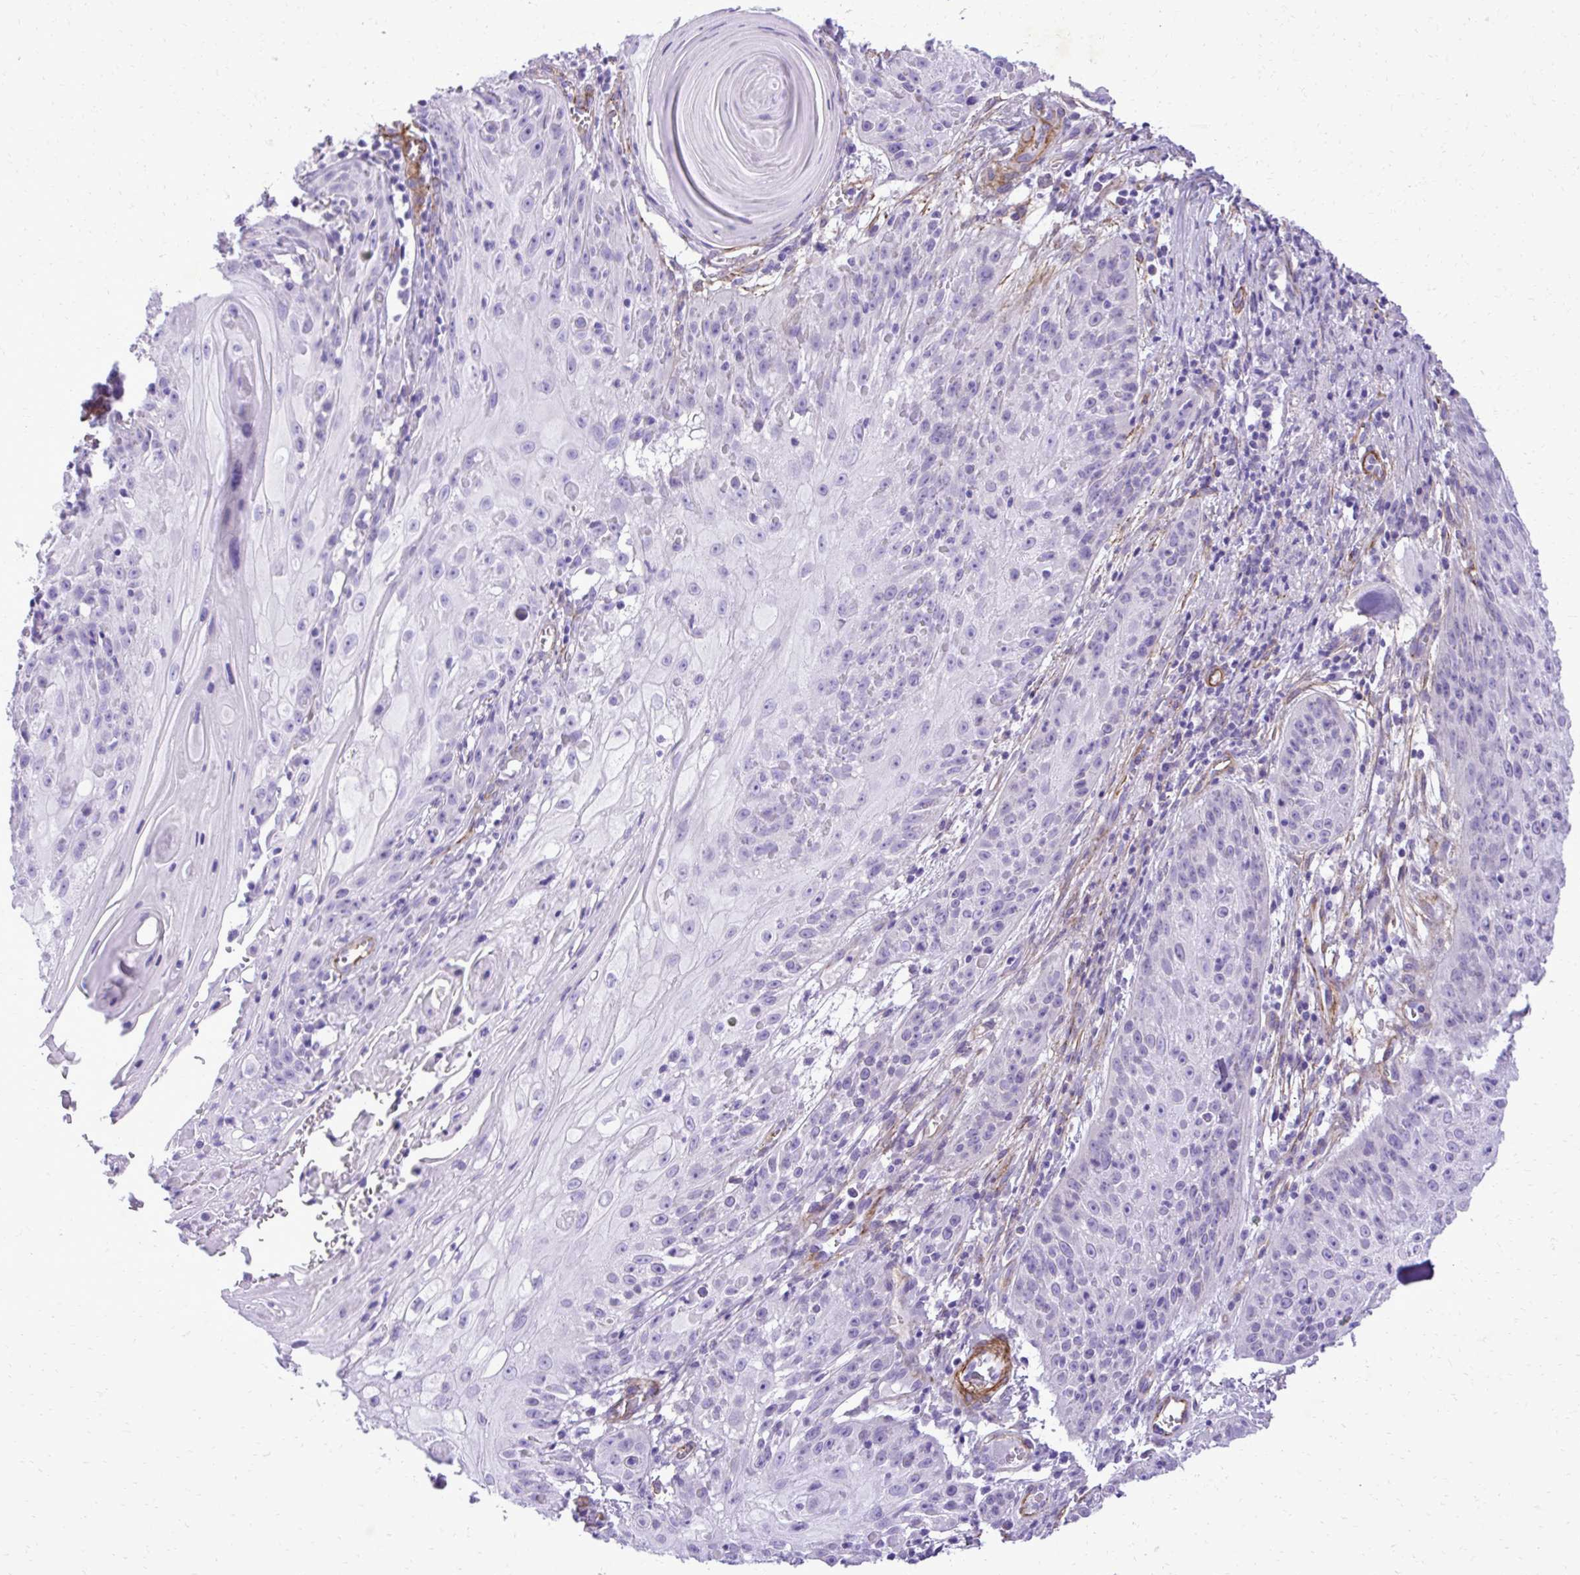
{"staining": {"intensity": "negative", "quantity": "none", "location": "none"}, "tissue": "skin cancer", "cell_type": "Tumor cells", "image_type": "cancer", "snomed": [{"axis": "morphology", "description": "Squamous cell carcinoma, NOS"}, {"axis": "topography", "description": "Skin"}, {"axis": "topography", "description": "Vulva"}], "caption": "IHC histopathology image of skin cancer (squamous cell carcinoma) stained for a protein (brown), which demonstrates no staining in tumor cells. (Immunohistochemistry, brightfield microscopy, high magnification).", "gene": "PITPNM3", "patient": {"sex": "female", "age": 76}}